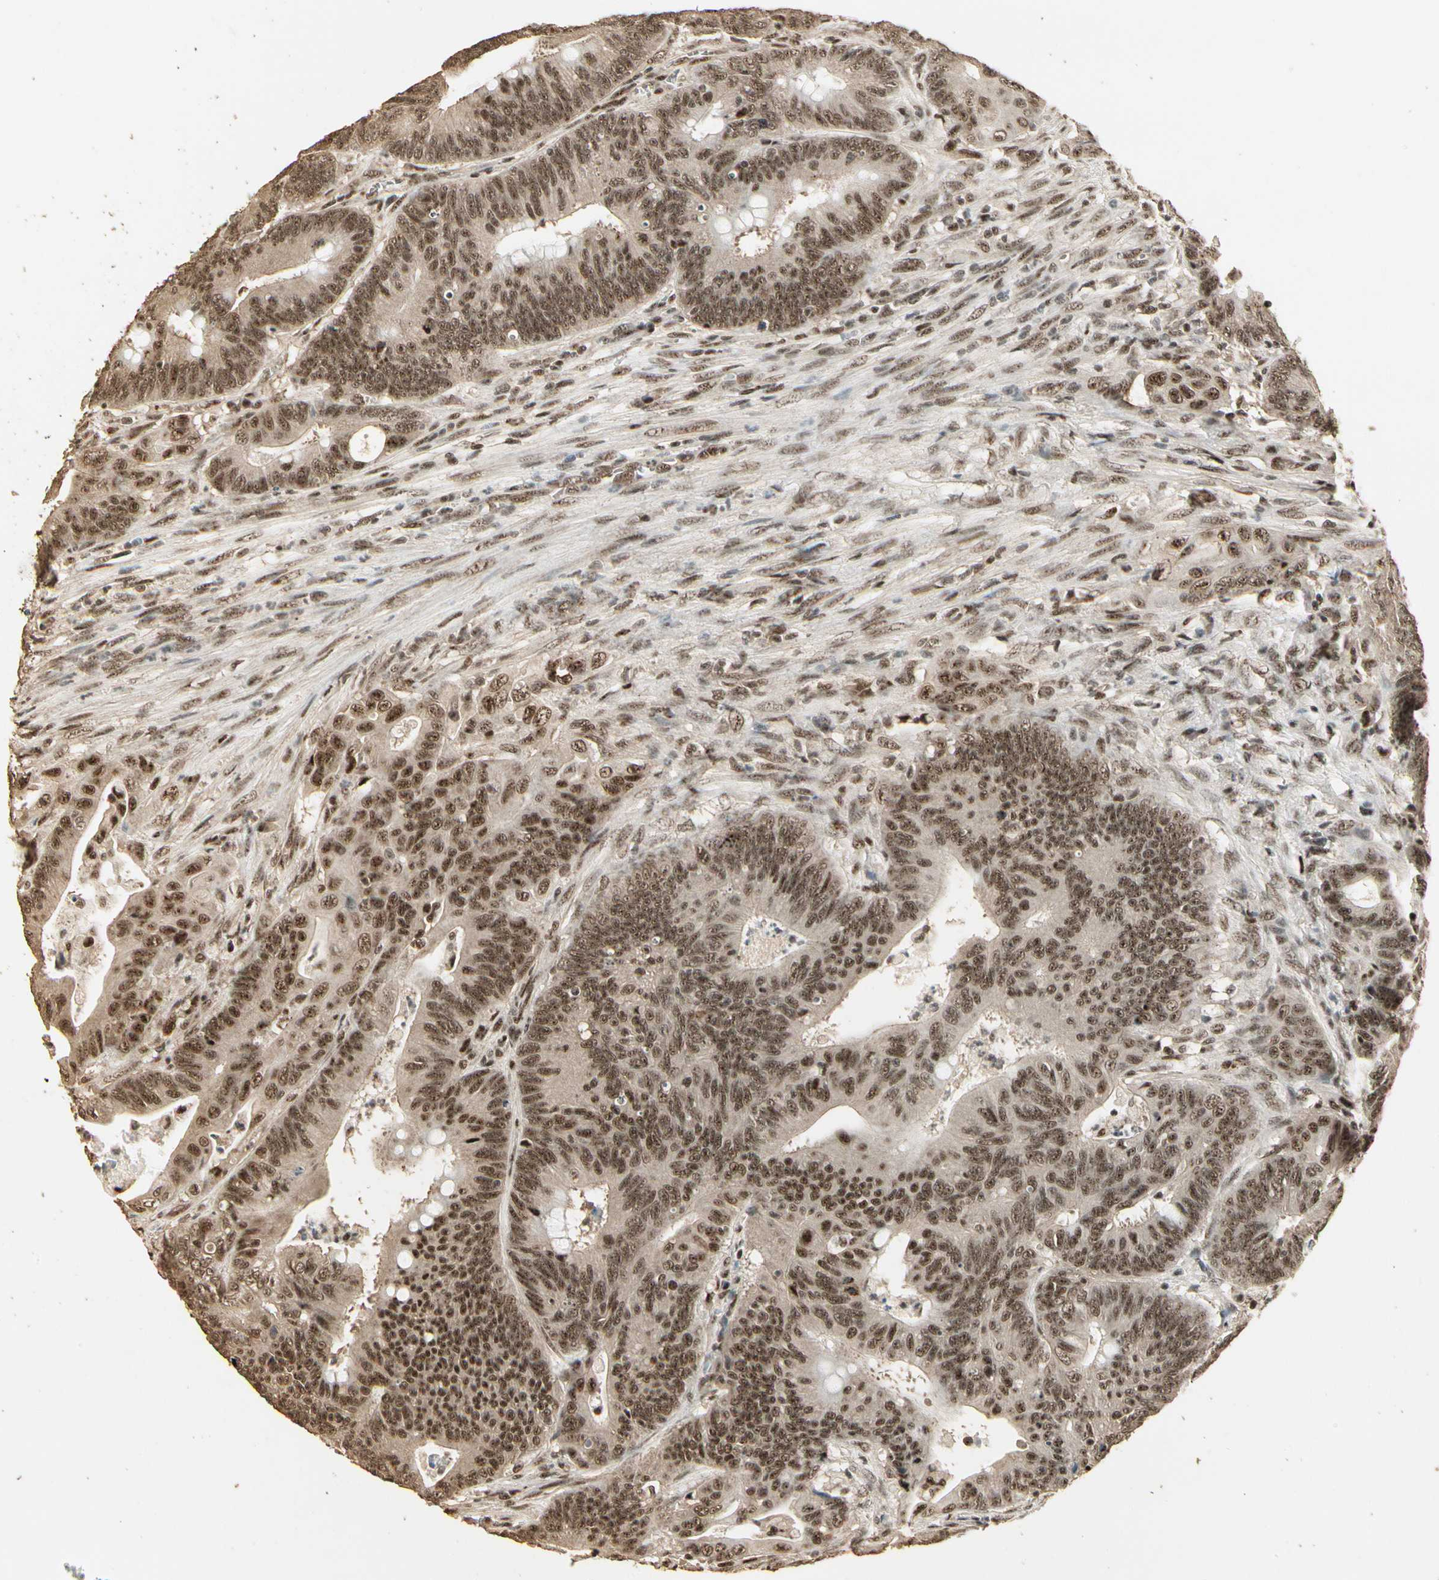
{"staining": {"intensity": "strong", "quantity": ">75%", "location": "nuclear"}, "tissue": "colorectal cancer", "cell_type": "Tumor cells", "image_type": "cancer", "snomed": [{"axis": "morphology", "description": "Adenocarcinoma, NOS"}, {"axis": "topography", "description": "Colon"}], "caption": "Human colorectal cancer (adenocarcinoma) stained with a brown dye displays strong nuclear positive positivity in approximately >75% of tumor cells.", "gene": "RBM25", "patient": {"sex": "male", "age": 45}}